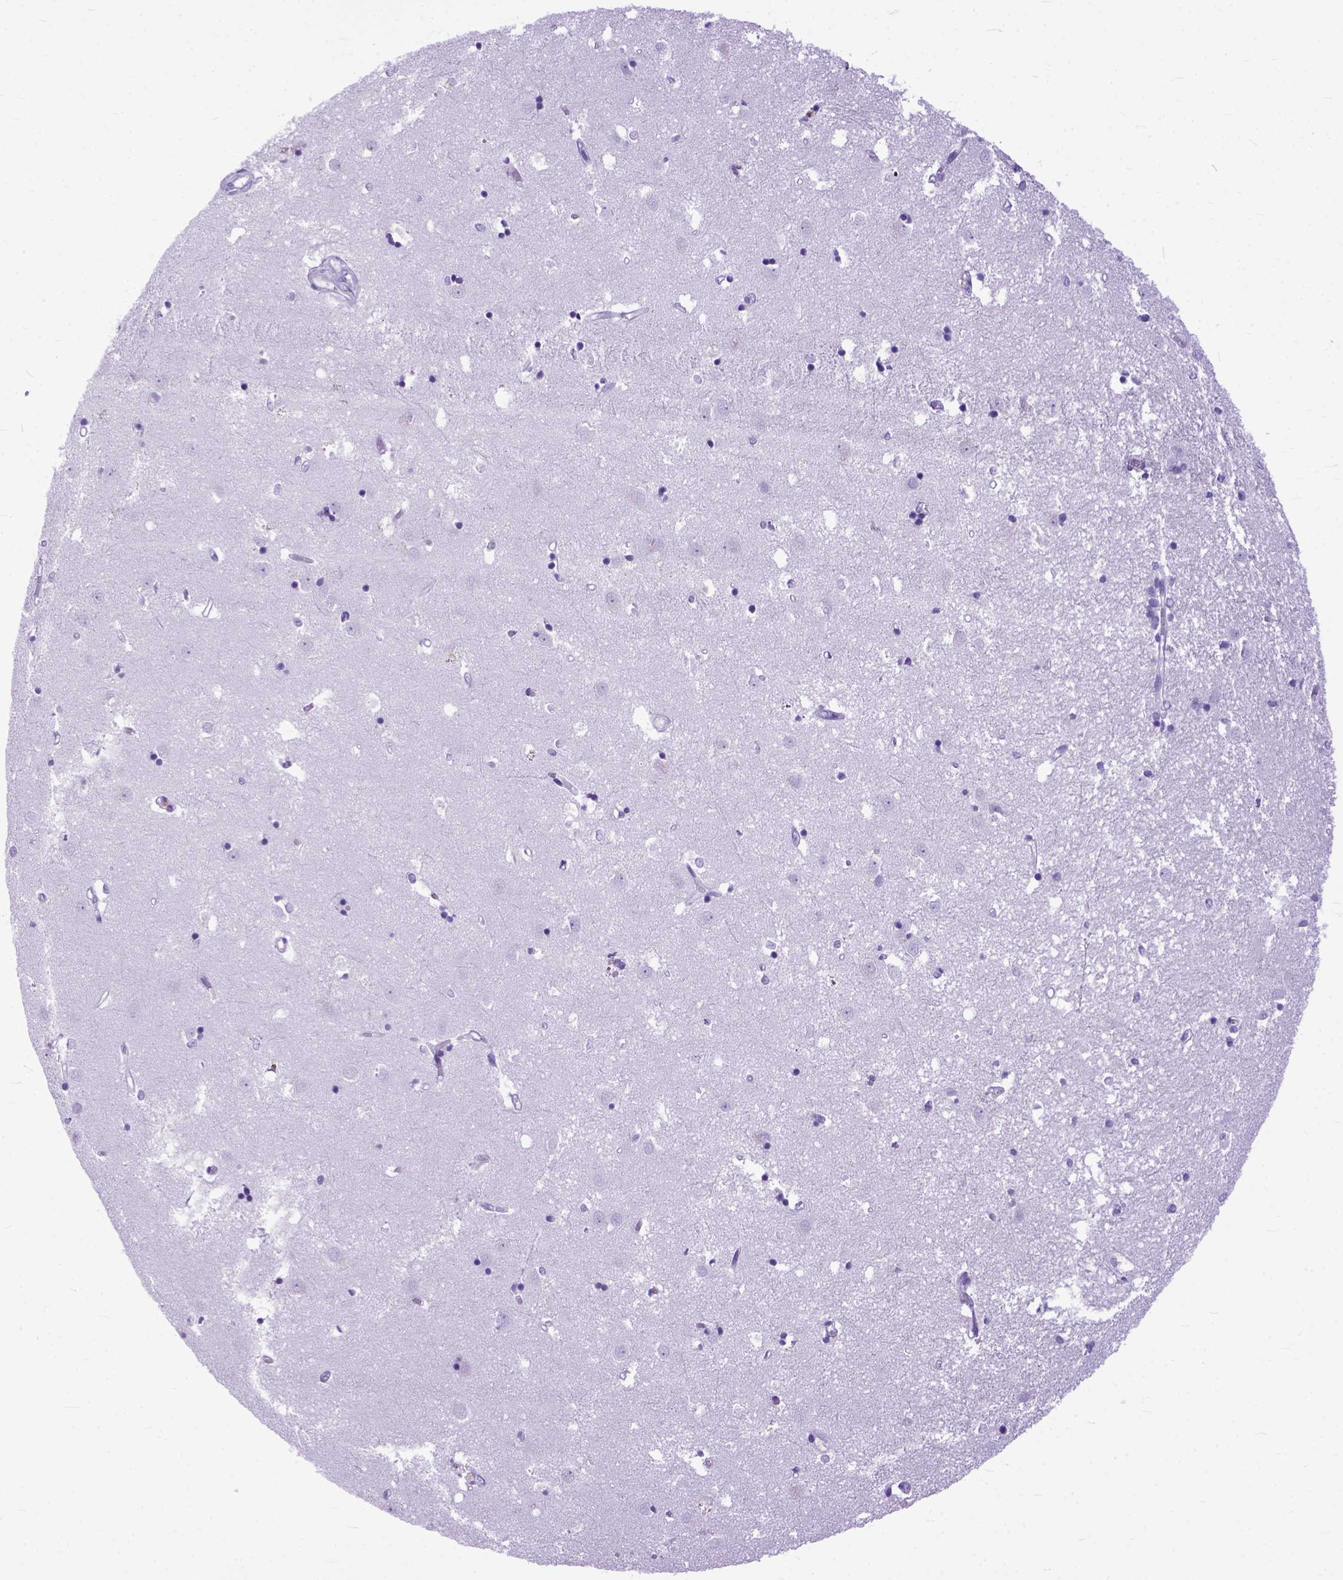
{"staining": {"intensity": "negative", "quantity": "none", "location": "none"}, "tissue": "caudate", "cell_type": "Glial cells", "image_type": "normal", "snomed": [{"axis": "morphology", "description": "Normal tissue, NOS"}, {"axis": "topography", "description": "Lateral ventricle wall"}], "caption": "There is no significant expression in glial cells of caudate. (Brightfield microscopy of DAB (3,3'-diaminobenzidine) immunohistochemistry (IHC) at high magnification).", "gene": "GNGT1", "patient": {"sex": "male", "age": 54}}